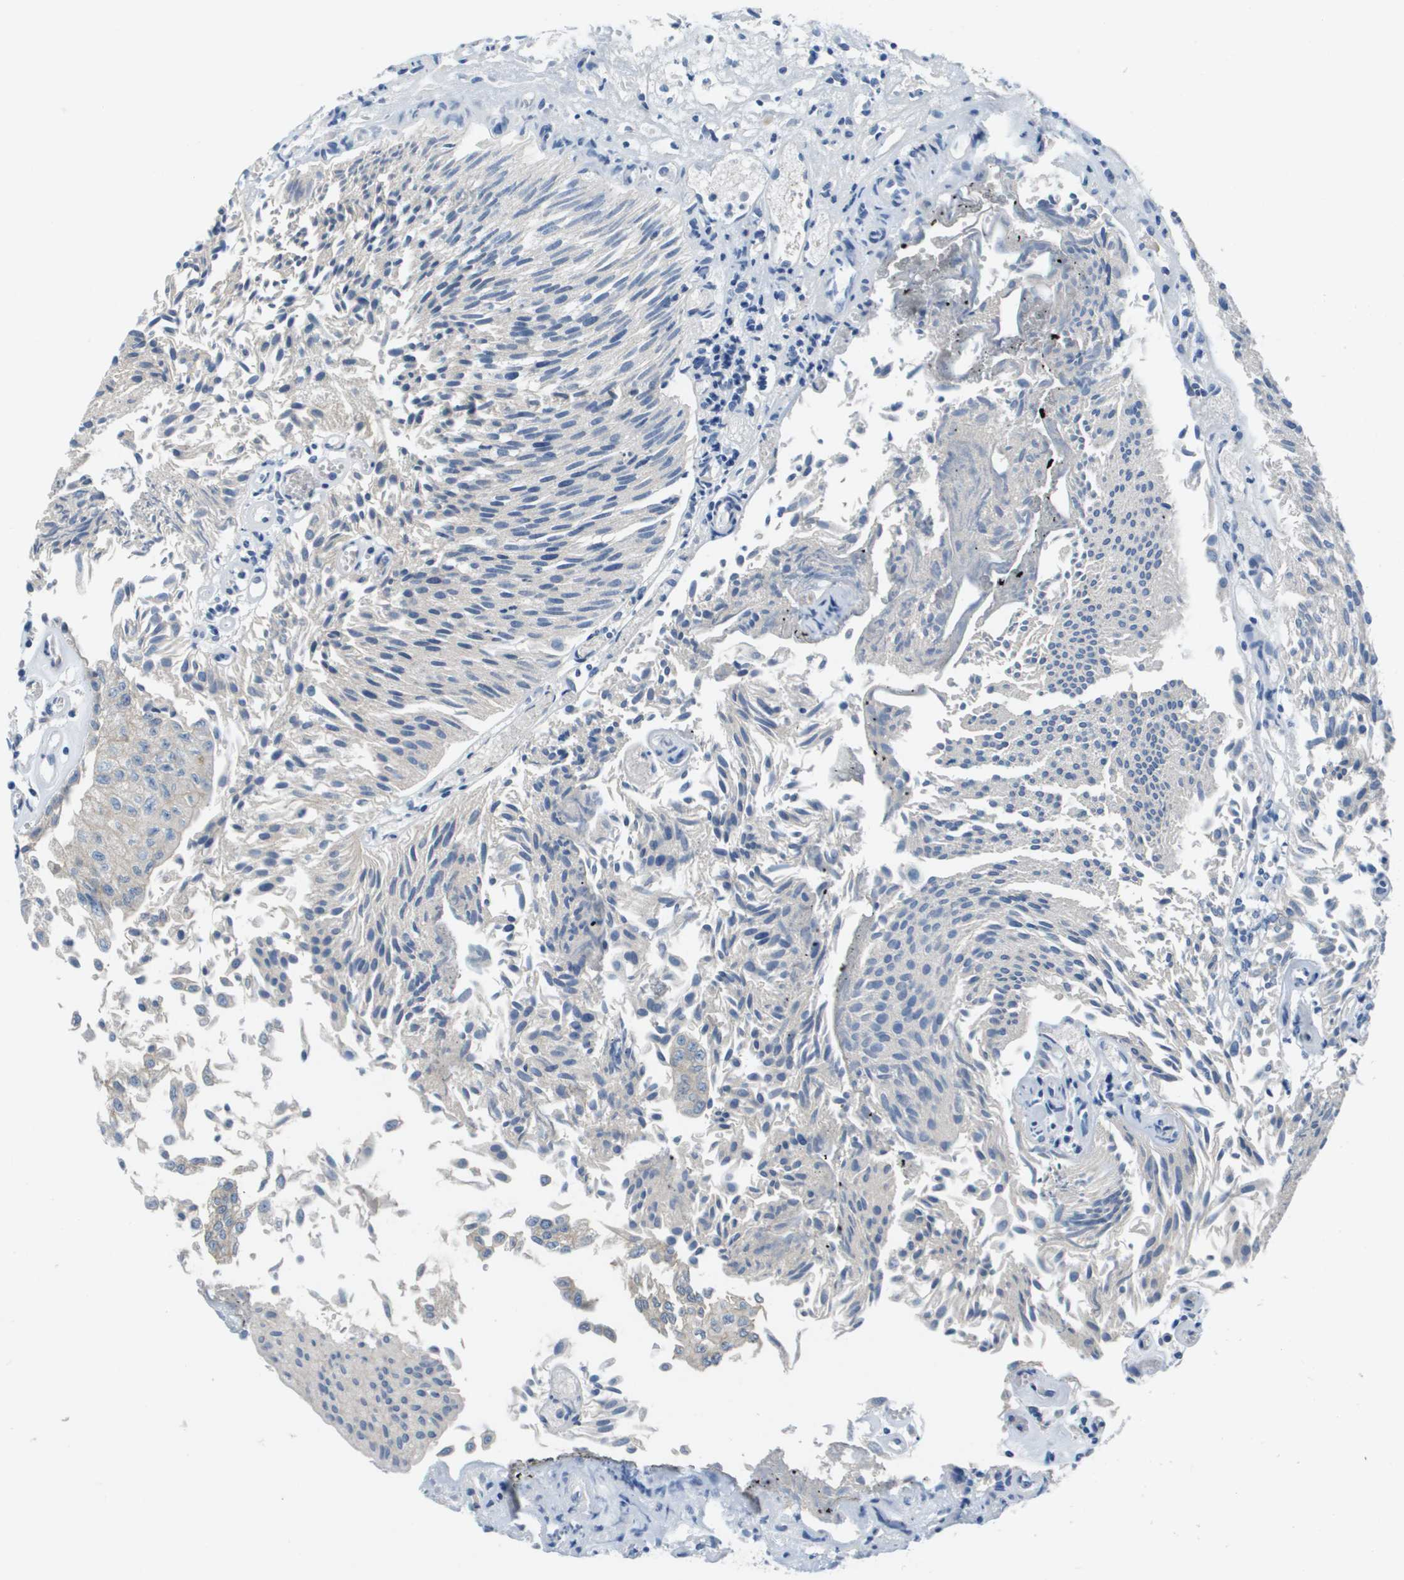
{"staining": {"intensity": "negative", "quantity": "none", "location": "none"}, "tissue": "urothelial cancer", "cell_type": "Tumor cells", "image_type": "cancer", "snomed": [{"axis": "morphology", "description": "Urothelial carcinoma, Low grade"}, {"axis": "topography", "description": "Urinary bladder"}], "caption": "High power microscopy image of an immunohistochemistry (IHC) photomicrograph of low-grade urothelial carcinoma, revealing no significant staining in tumor cells. (Brightfield microscopy of DAB IHC at high magnification).", "gene": "NCS1", "patient": {"sex": "male", "age": 86}}